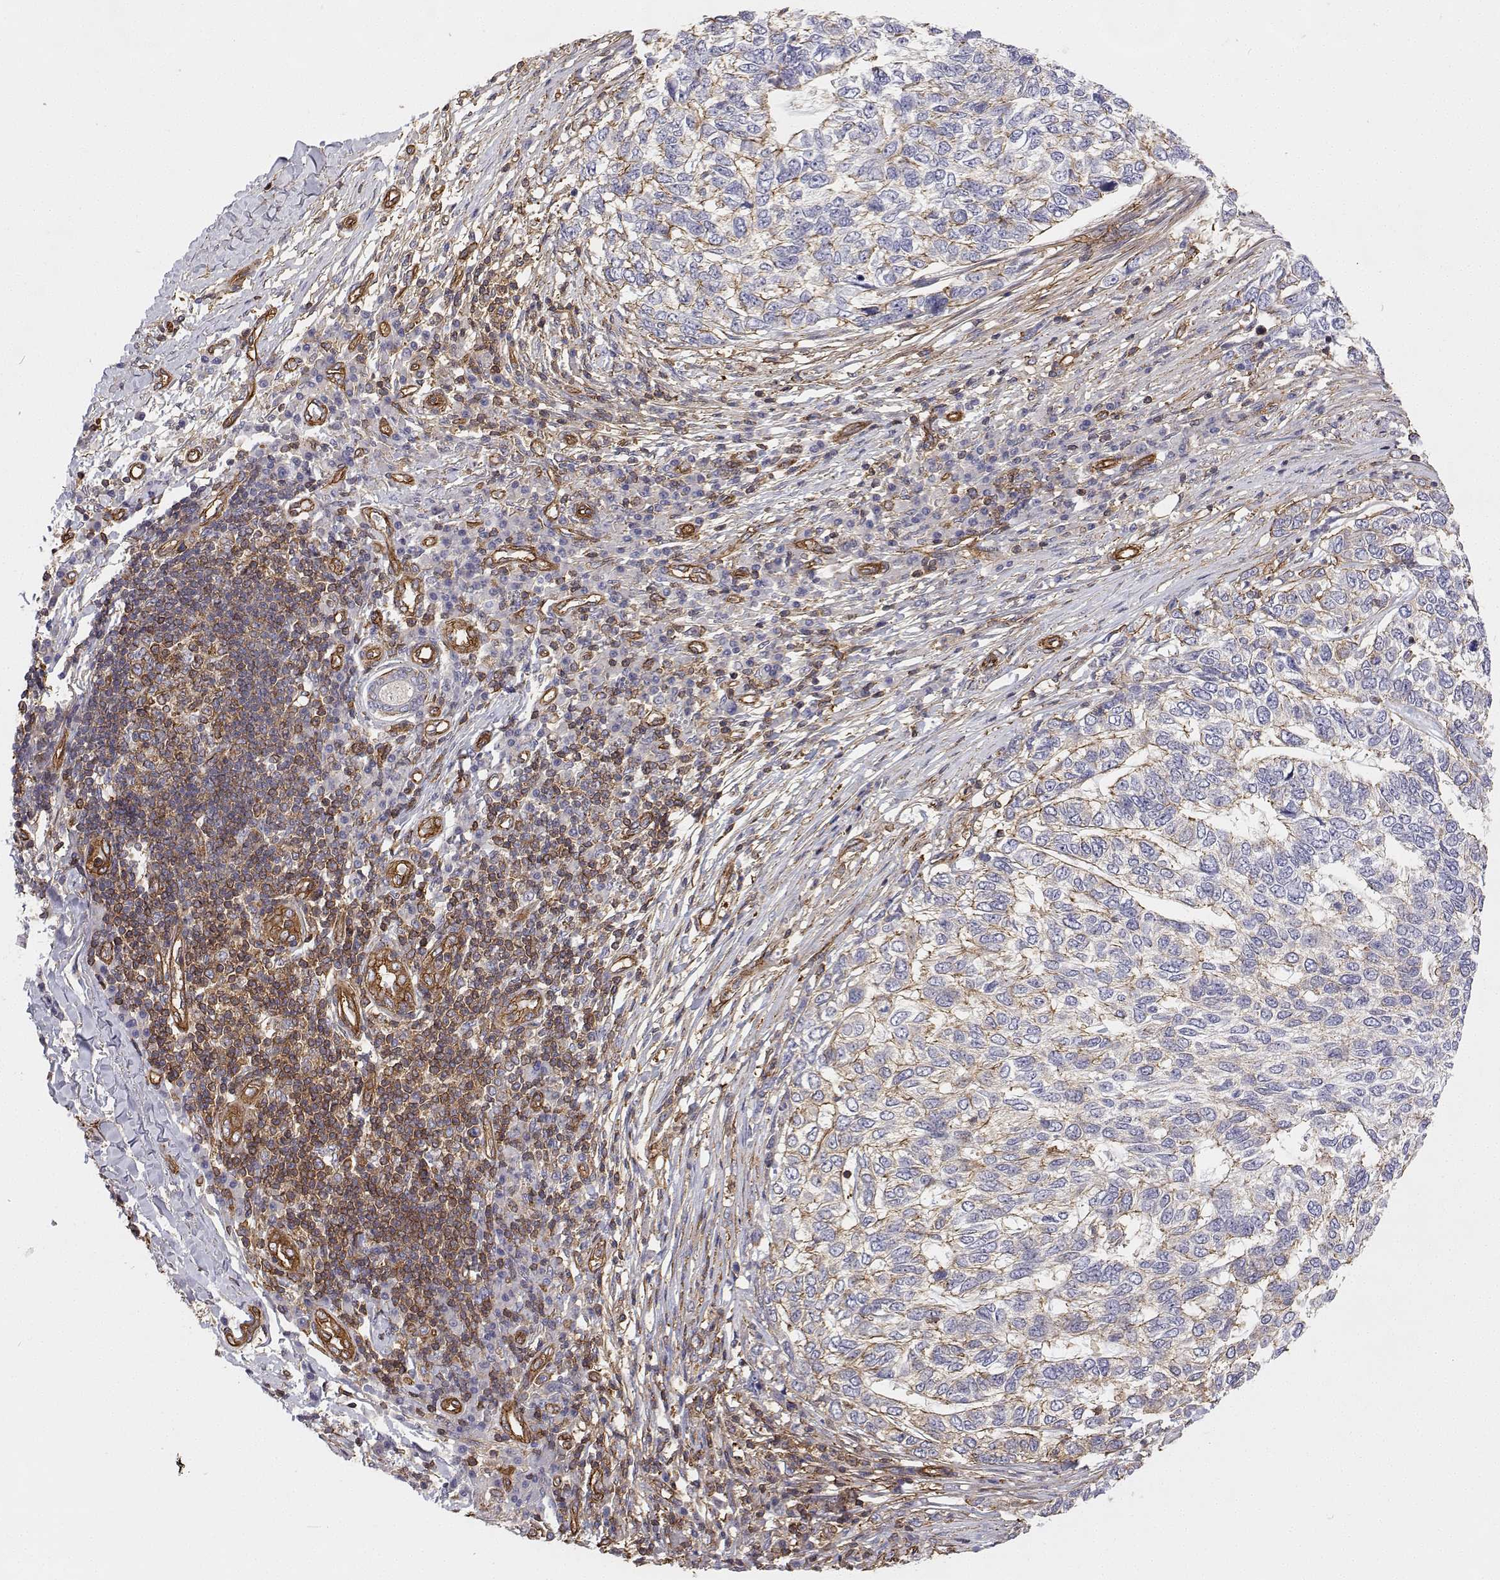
{"staining": {"intensity": "weak", "quantity": "<25%", "location": "cytoplasmic/membranous"}, "tissue": "skin cancer", "cell_type": "Tumor cells", "image_type": "cancer", "snomed": [{"axis": "morphology", "description": "Basal cell carcinoma"}, {"axis": "topography", "description": "Skin"}], "caption": "Tumor cells show no significant protein staining in skin cancer (basal cell carcinoma).", "gene": "MYH9", "patient": {"sex": "female", "age": 65}}